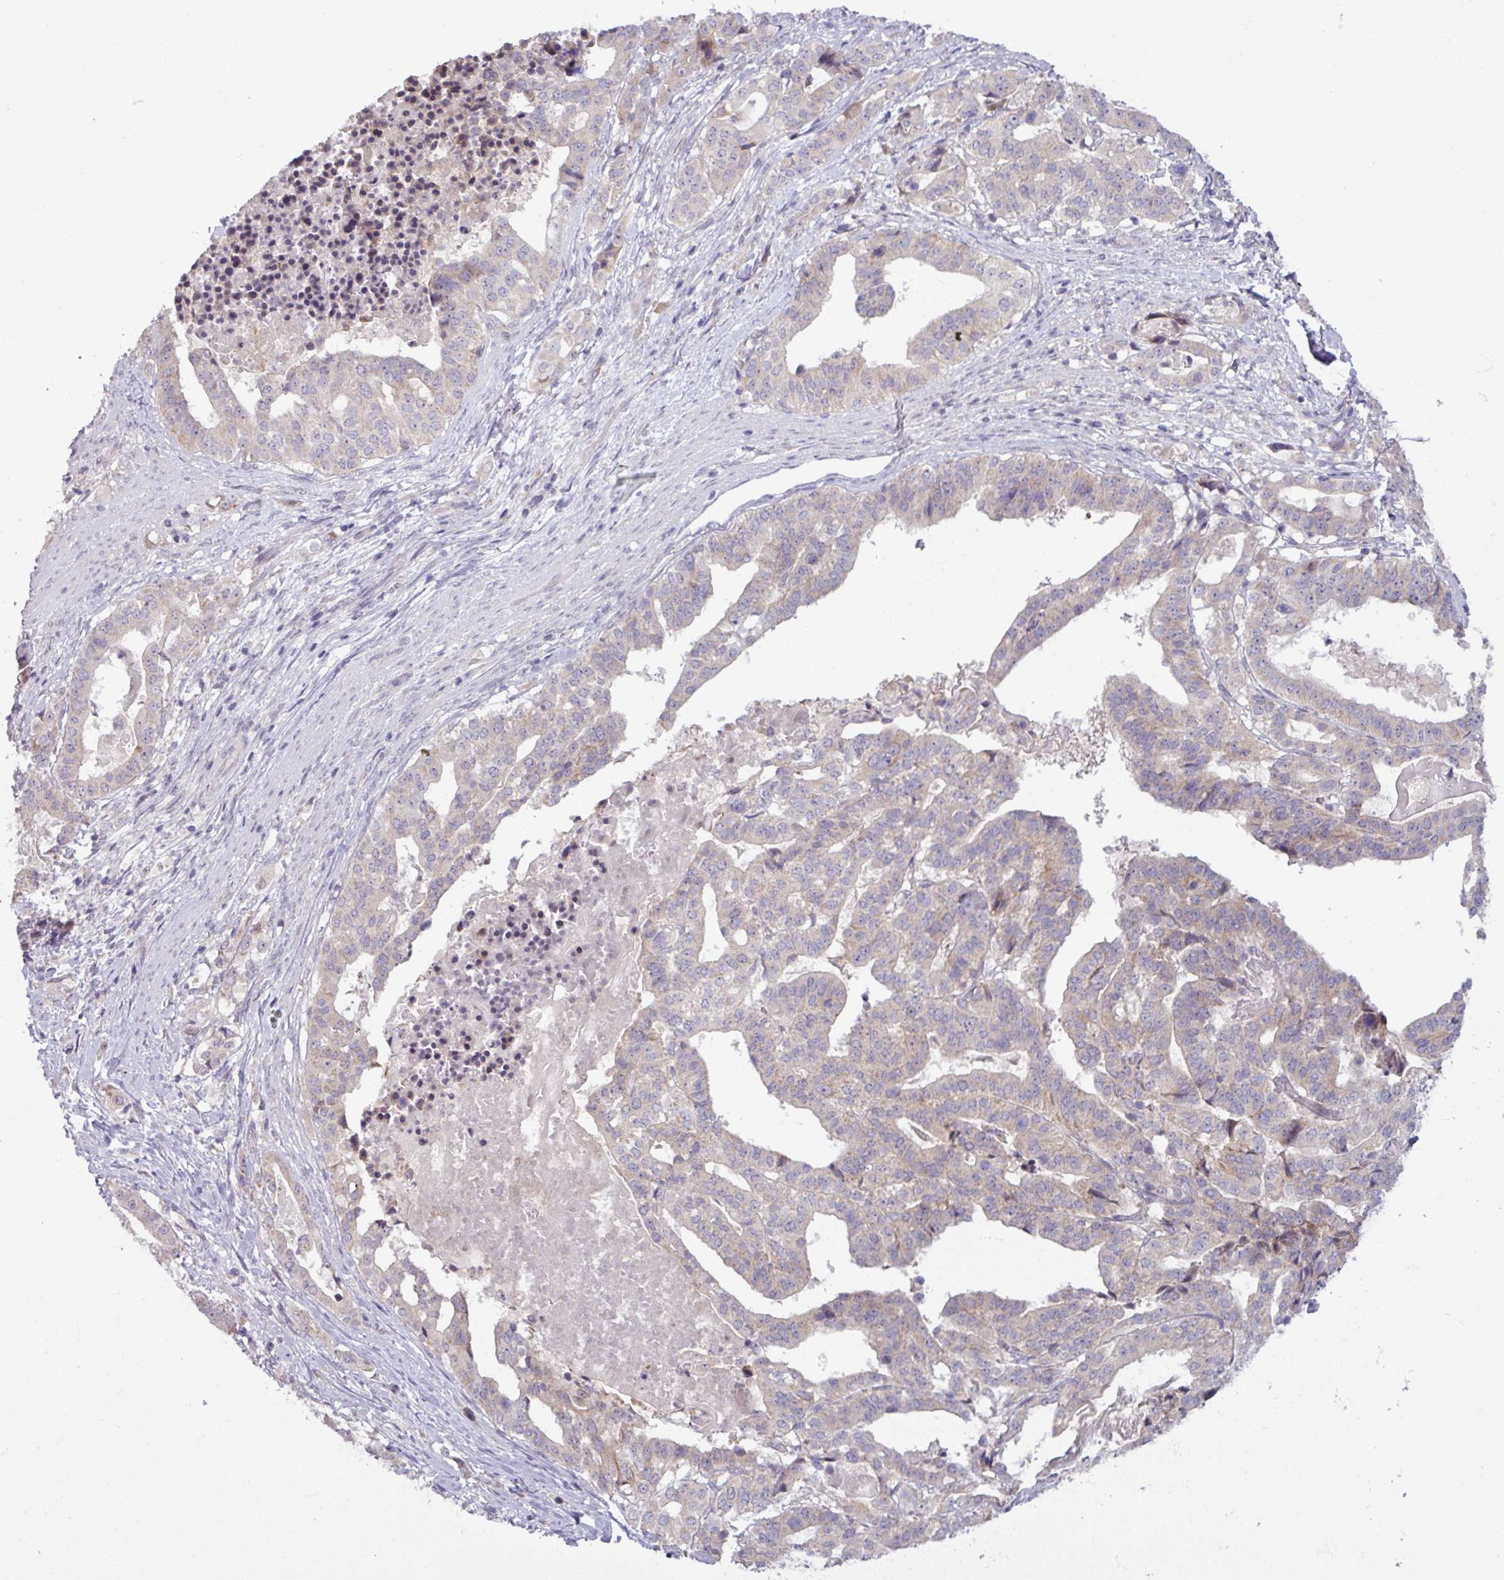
{"staining": {"intensity": "negative", "quantity": "none", "location": "none"}, "tissue": "stomach cancer", "cell_type": "Tumor cells", "image_type": "cancer", "snomed": [{"axis": "morphology", "description": "Adenocarcinoma, NOS"}, {"axis": "topography", "description": "Stomach"}], "caption": "DAB (3,3'-diaminobenzidine) immunohistochemical staining of stomach cancer demonstrates no significant expression in tumor cells.", "gene": "OGFOD3", "patient": {"sex": "male", "age": 48}}